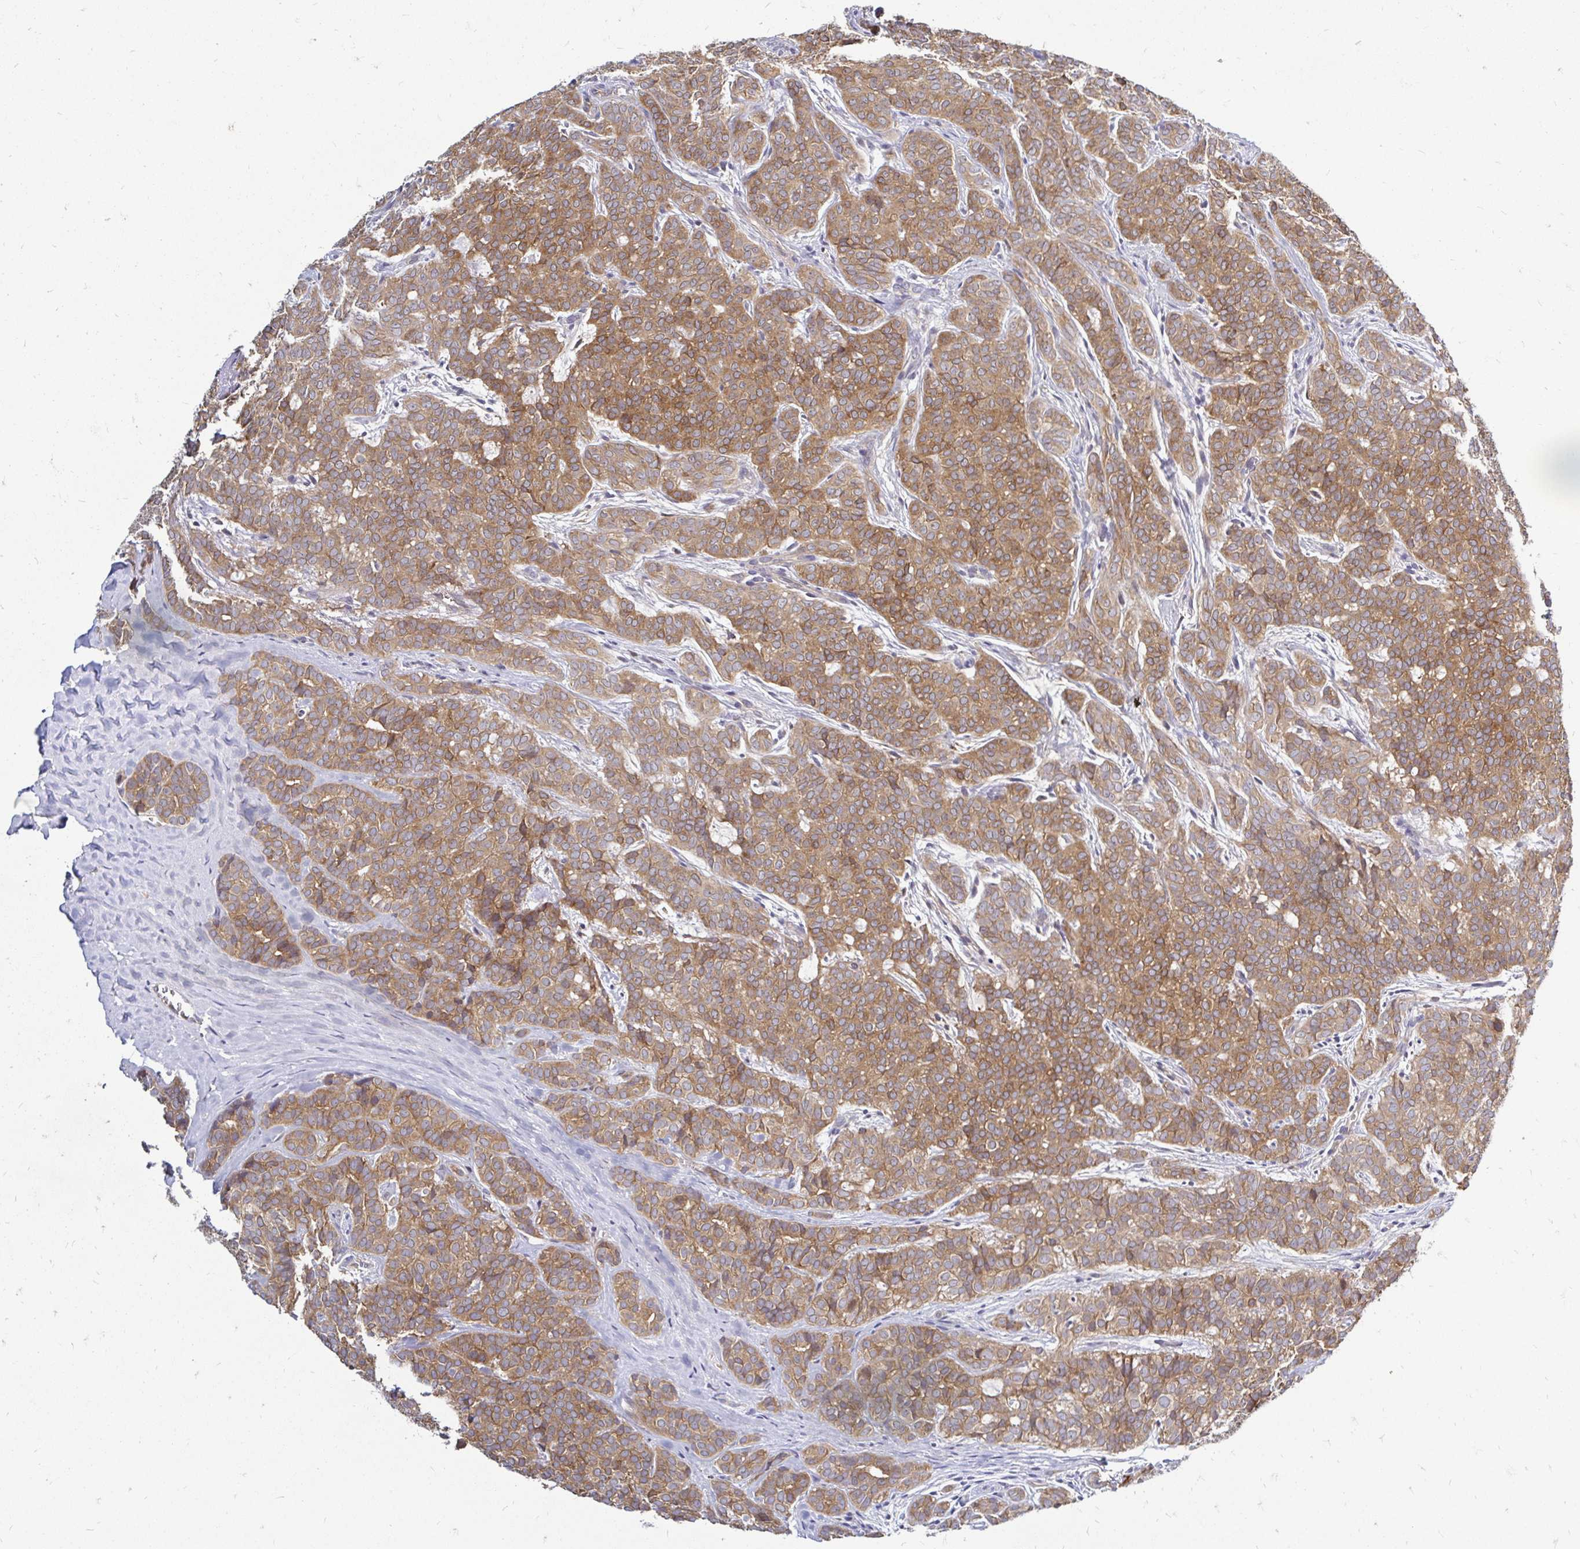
{"staining": {"intensity": "moderate", "quantity": ">75%", "location": "cytoplasmic/membranous"}, "tissue": "head and neck cancer", "cell_type": "Tumor cells", "image_type": "cancer", "snomed": [{"axis": "morphology", "description": "Normal tissue, NOS"}, {"axis": "morphology", "description": "Adenocarcinoma, NOS"}, {"axis": "topography", "description": "Oral tissue"}, {"axis": "topography", "description": "Head-Neck"}], "caption": "Tumor cells show medium levels of moderate cytoplasmic/membranous staining in about >75% of cells in adenocarcinoma (head and neck).", "gene": "ARHGEF37", "patient": {"sex": "female", "age": 57}}